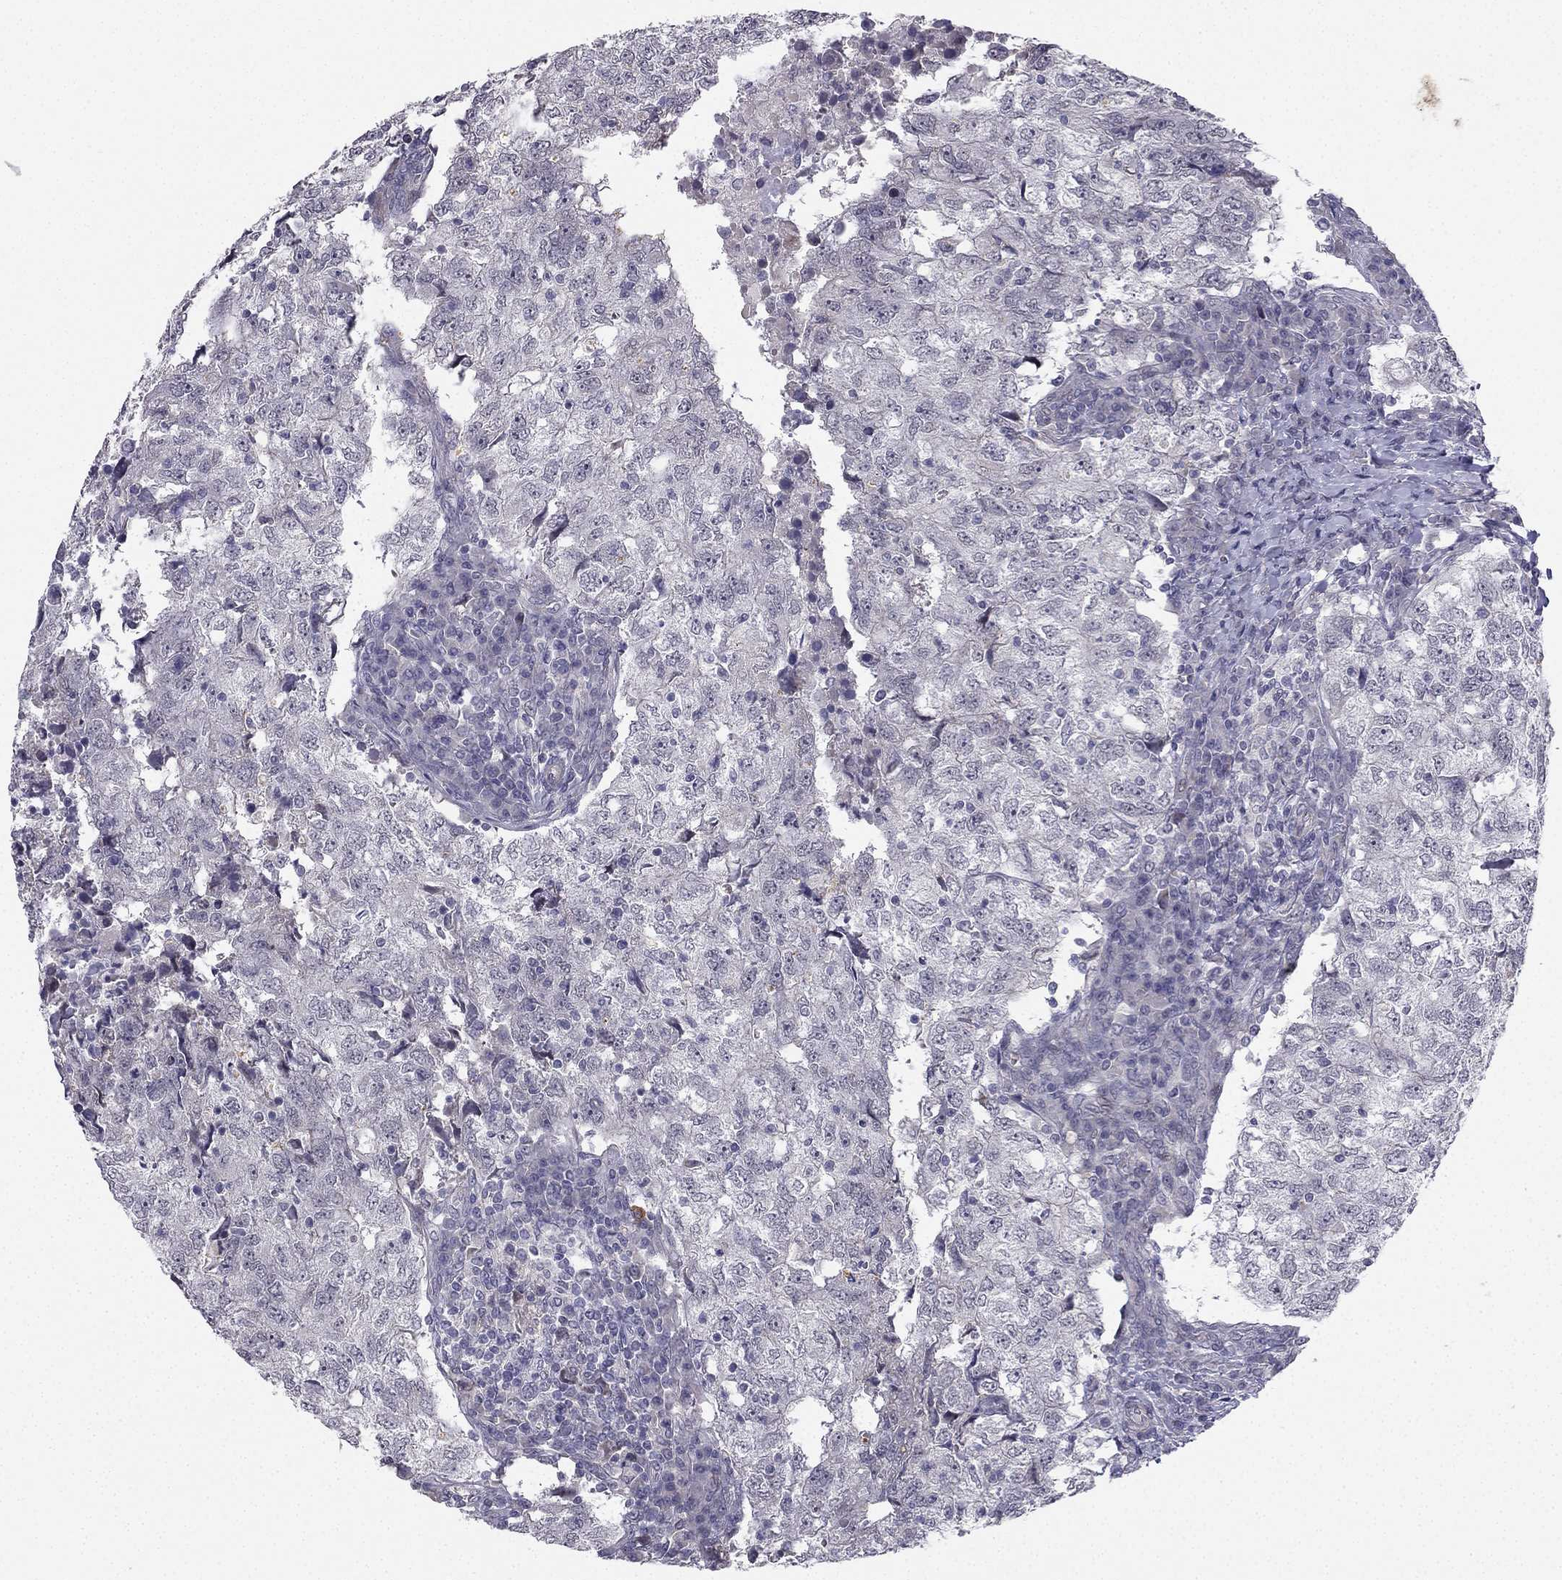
{"staining": {"intensity": "negative", "quantity": "none", "location": "none"}, "tissue": "breast cancer", "cell_type": "Tumor cells", "image_type": "cancer", "snomed": [{"axis": "morphology", "description": "Duct carcinoma"}, {"axis": "topography", "description": "Breast"}], "caption": "A histopathology image of human breast cancer is negative for staining in tumor cells. (Brightfield microscopy of DAB (3,3'-diaminobenzidine) immunohistochemistry (IHC) at high magnification).", "gene": "CHST8", "patient": {"sex": "female", "age": 30}}